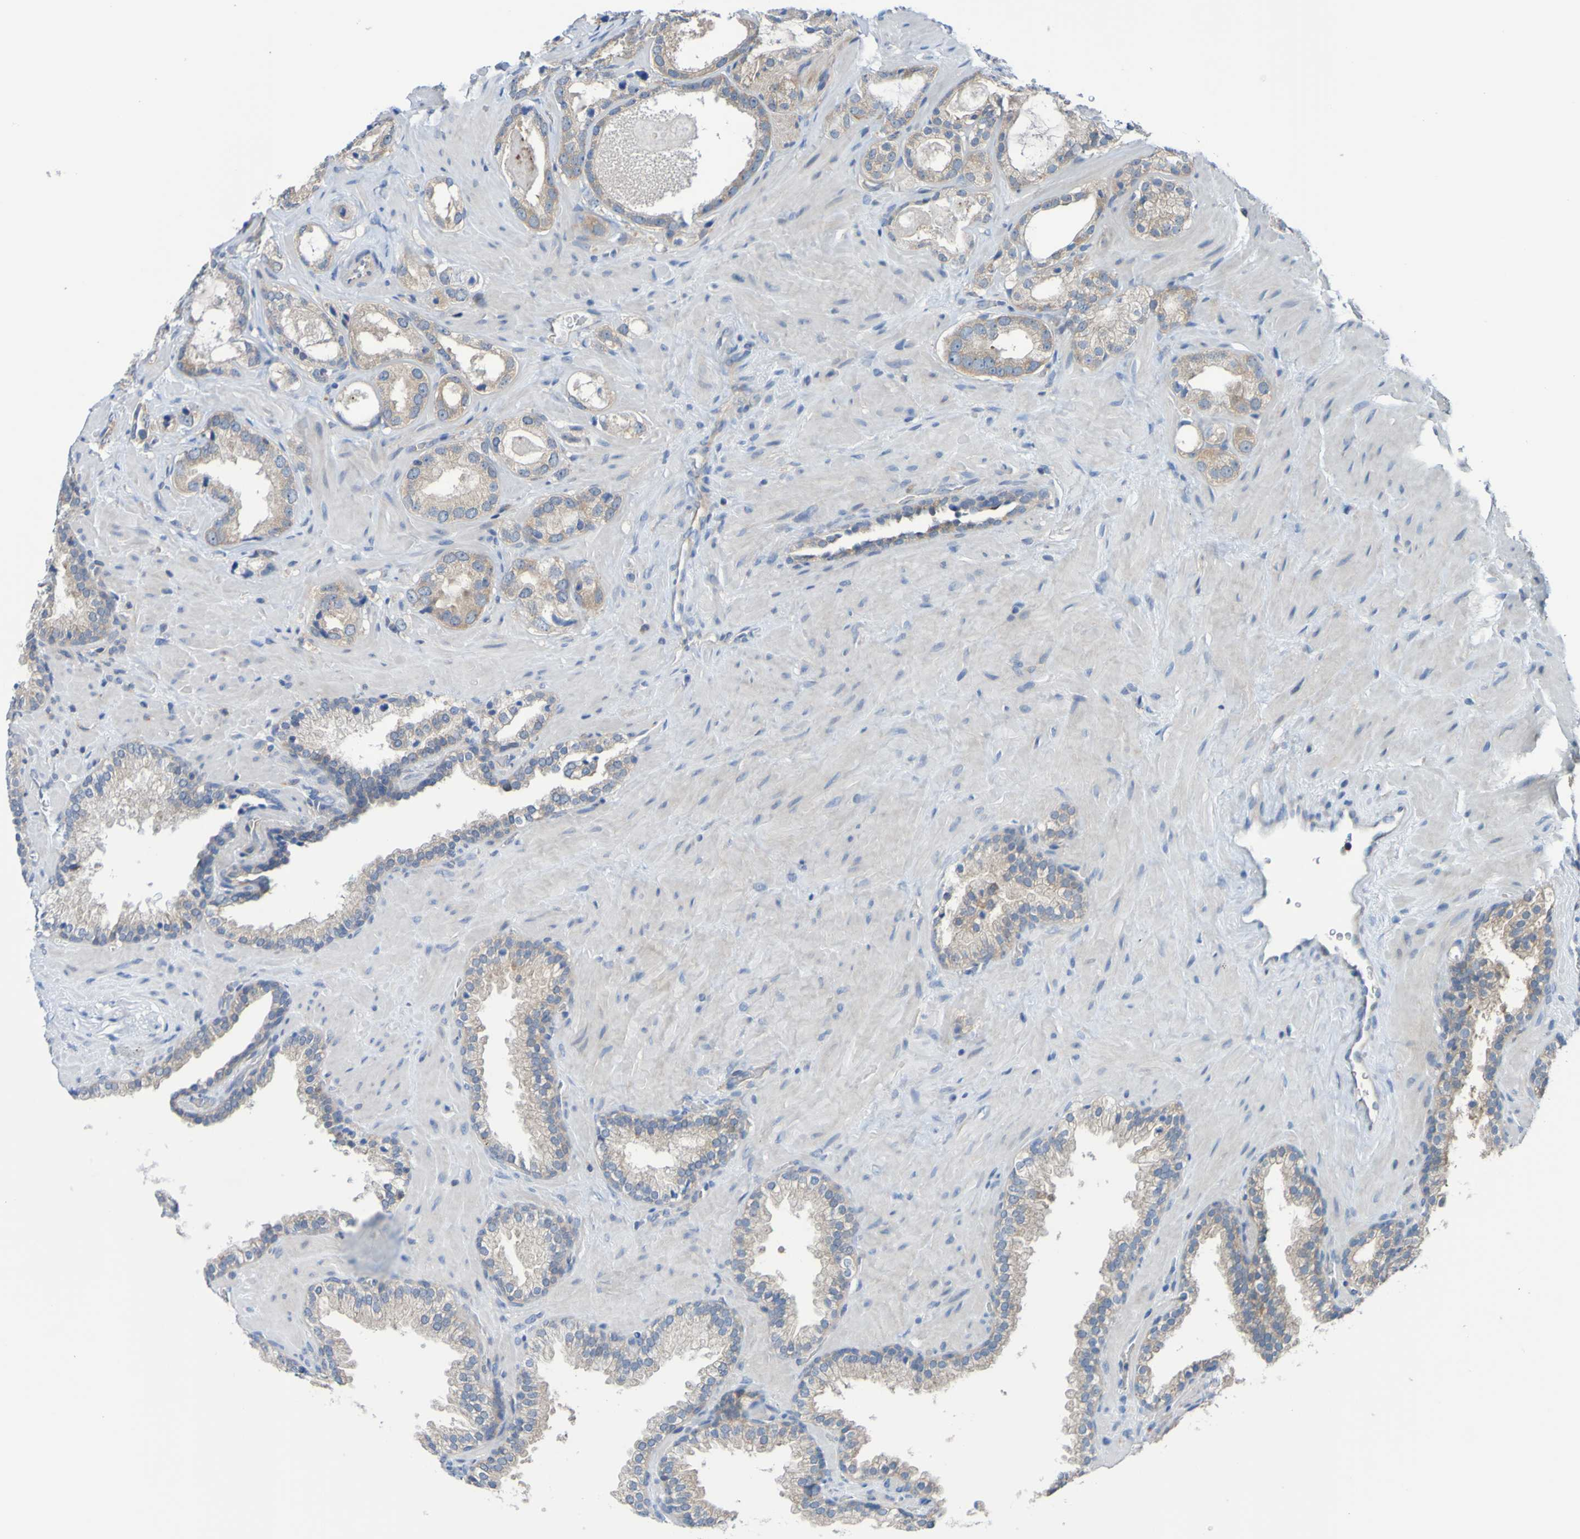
{"staining": {"intensity": "weak", "quantity": ">75%", "location": "cytoplasmic/membranous"}, "tissue": "prostate cancer", "cell_type": "Tumor cells", "image_type": "cancer", "snomed": [{"axis": "morphology", "description": "Adenocarcinoma, High grade"}, {"axis": "topography", "description": "Prostate"}], "caption": "A brown stain labels weak cytoplasmic/membranous positivity of a protein in human prostate cancer (high-grade adenocarcinoma) tumor cells.", "gene": "SDK1", "patient": {"sex": "male", "age": 64}}